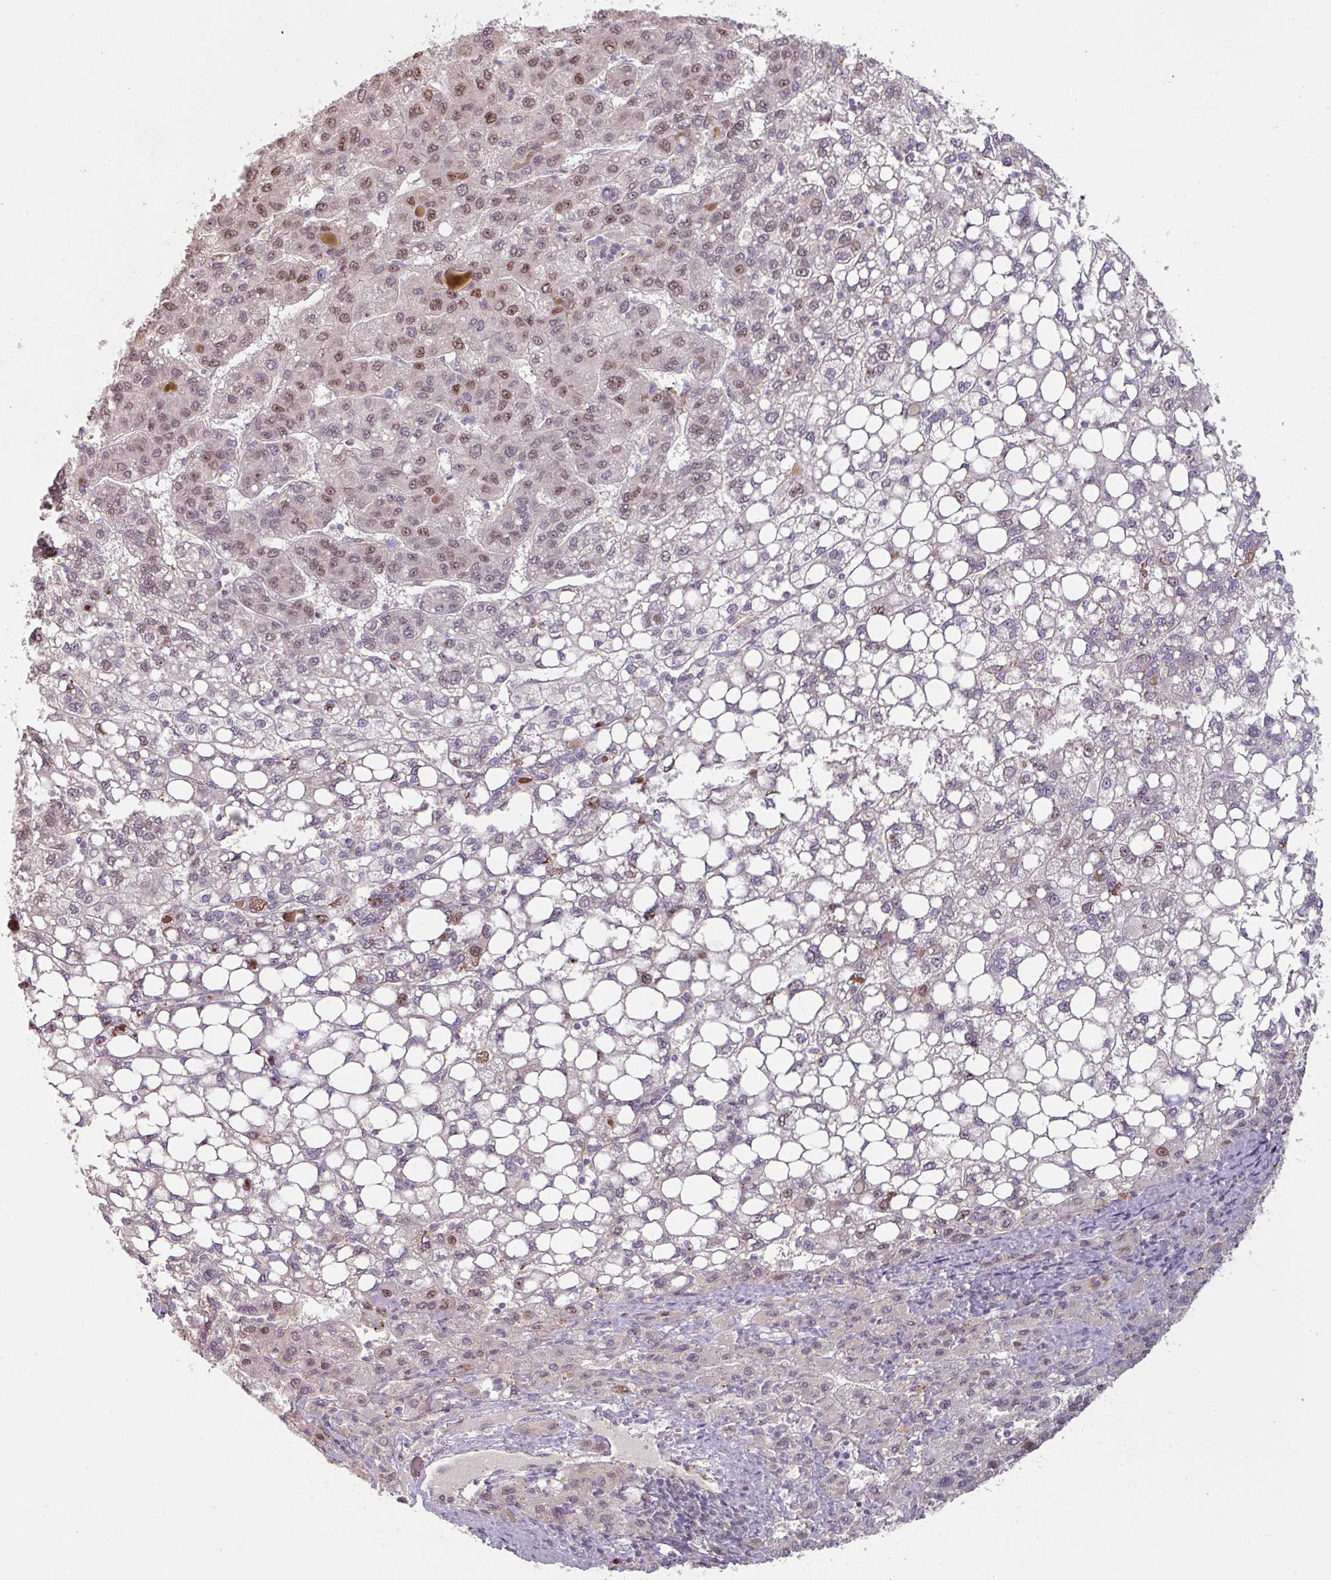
{"staining": {"intensity": "moderate", "quantity": "25%-75%", "location": "nuclear"}, "tissue": "liver cancer", "cell_type": "Tumor cells", "image_type": "cancer", "snomed": [{"axis": "morphology", "description": "Carcinoma, Hepatocellular, NOS"}, {"axis": "topography", "description": "Liver"}], "caption": "Immunohistochemical staining of human liver cancer shows medium levels of moderate nuclear protein expression in approximately 25%-75% of tumor cells.", "gene": "ZBTB6", "patient": {"sex": "female", "age": 82}}